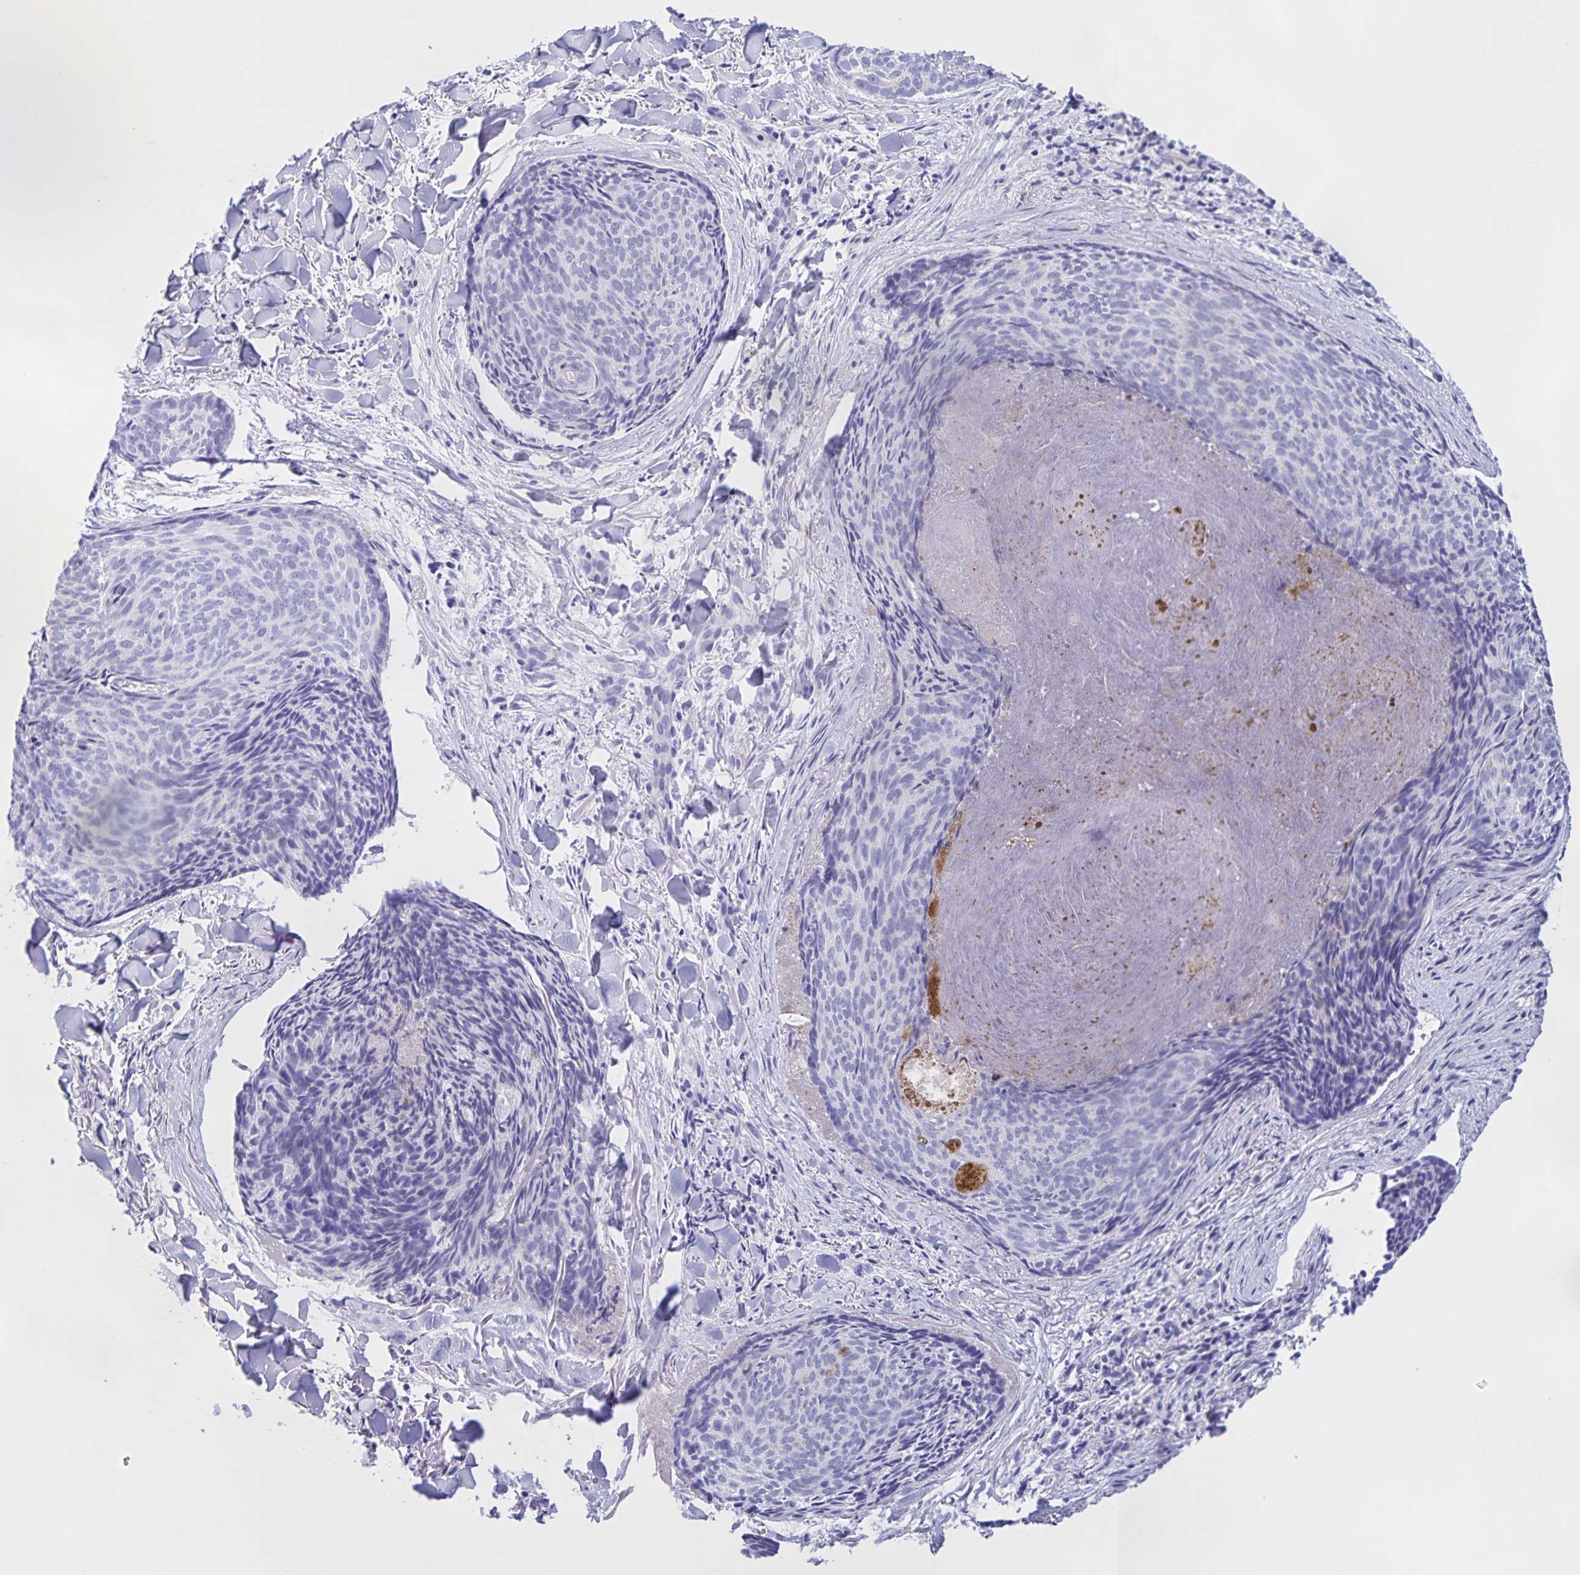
{"staining": {"intensity": "negative", "quantity": "none", "location": "none"}, "tissue": "skin cancer", "cell_type": "Tumor cells", "image_type": "cancer", "snomed": [{"axis": "morphology", "description": "Basal cell carcinoma"}, {"axis": "topography", "description": "Skin"}], "caption": "Skin cancer was stained to show a protein in brown. There is no significant staining in tumor cells.", "gene": "CATSPER4", "patient": {"sex": "female", "age": 82}}